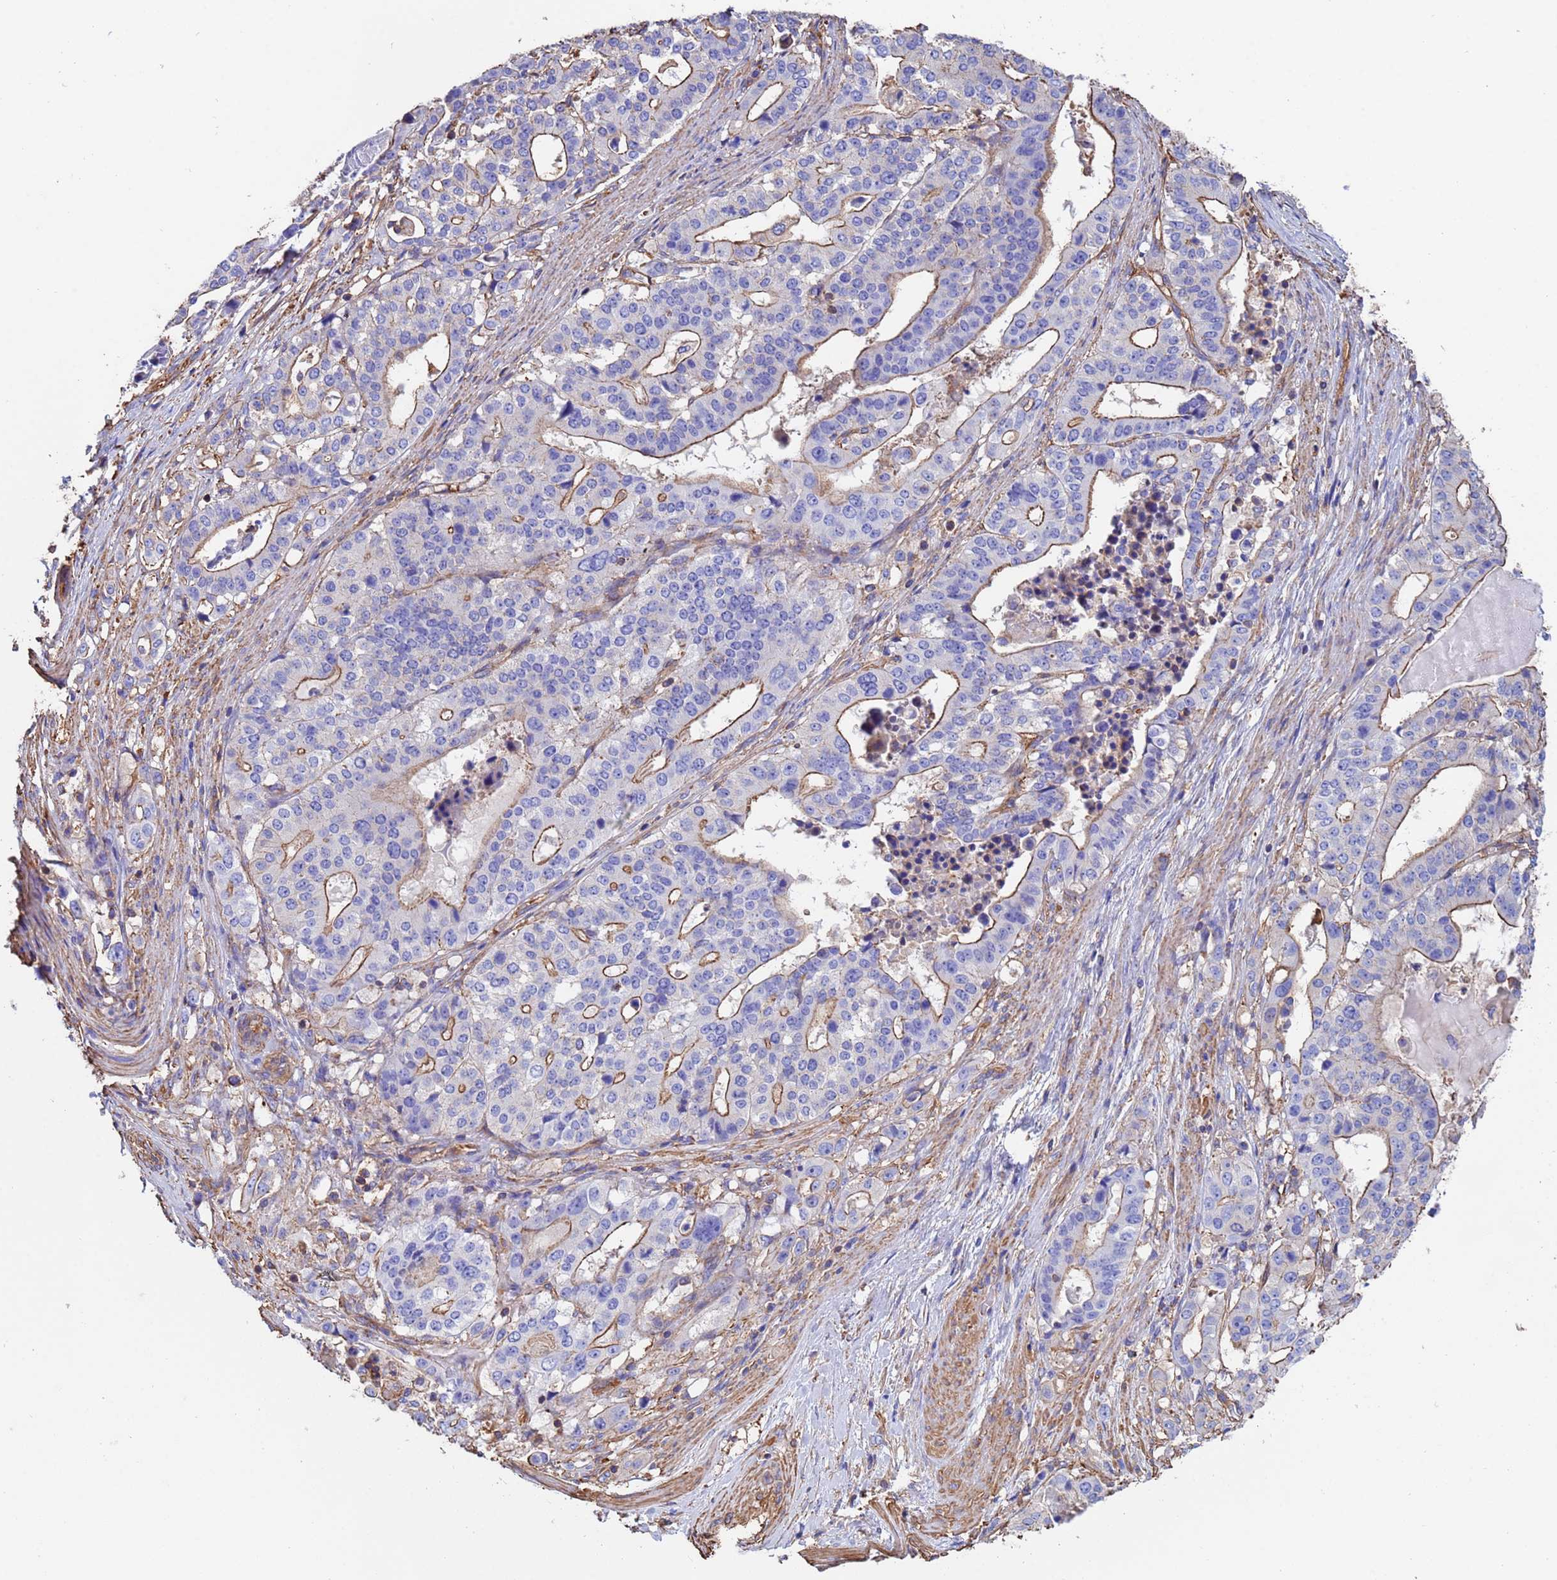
{"staining": {"intensity": "weak", "quantity": "25%-75%", "location": "cytoplasmic/membranous"}, "tissue": "stomach cancer", "cell_type": "Tumor cells", "image_type": "cancer", "snomed": [{"axis": "morphology", "description": "Adenocarcinoma, NOS"}, {"axis": "topography", "description": "Stomach"}], "caption": "A high-resolution micrograph shows immunohistochemistry staining of stomach cancer, which displays weak cytoplasmic/membranous positivity in approximately 25%-75% of tumor cells.", "gene": "MYL12A", "patient": {"sex": "male", "age": 48}}